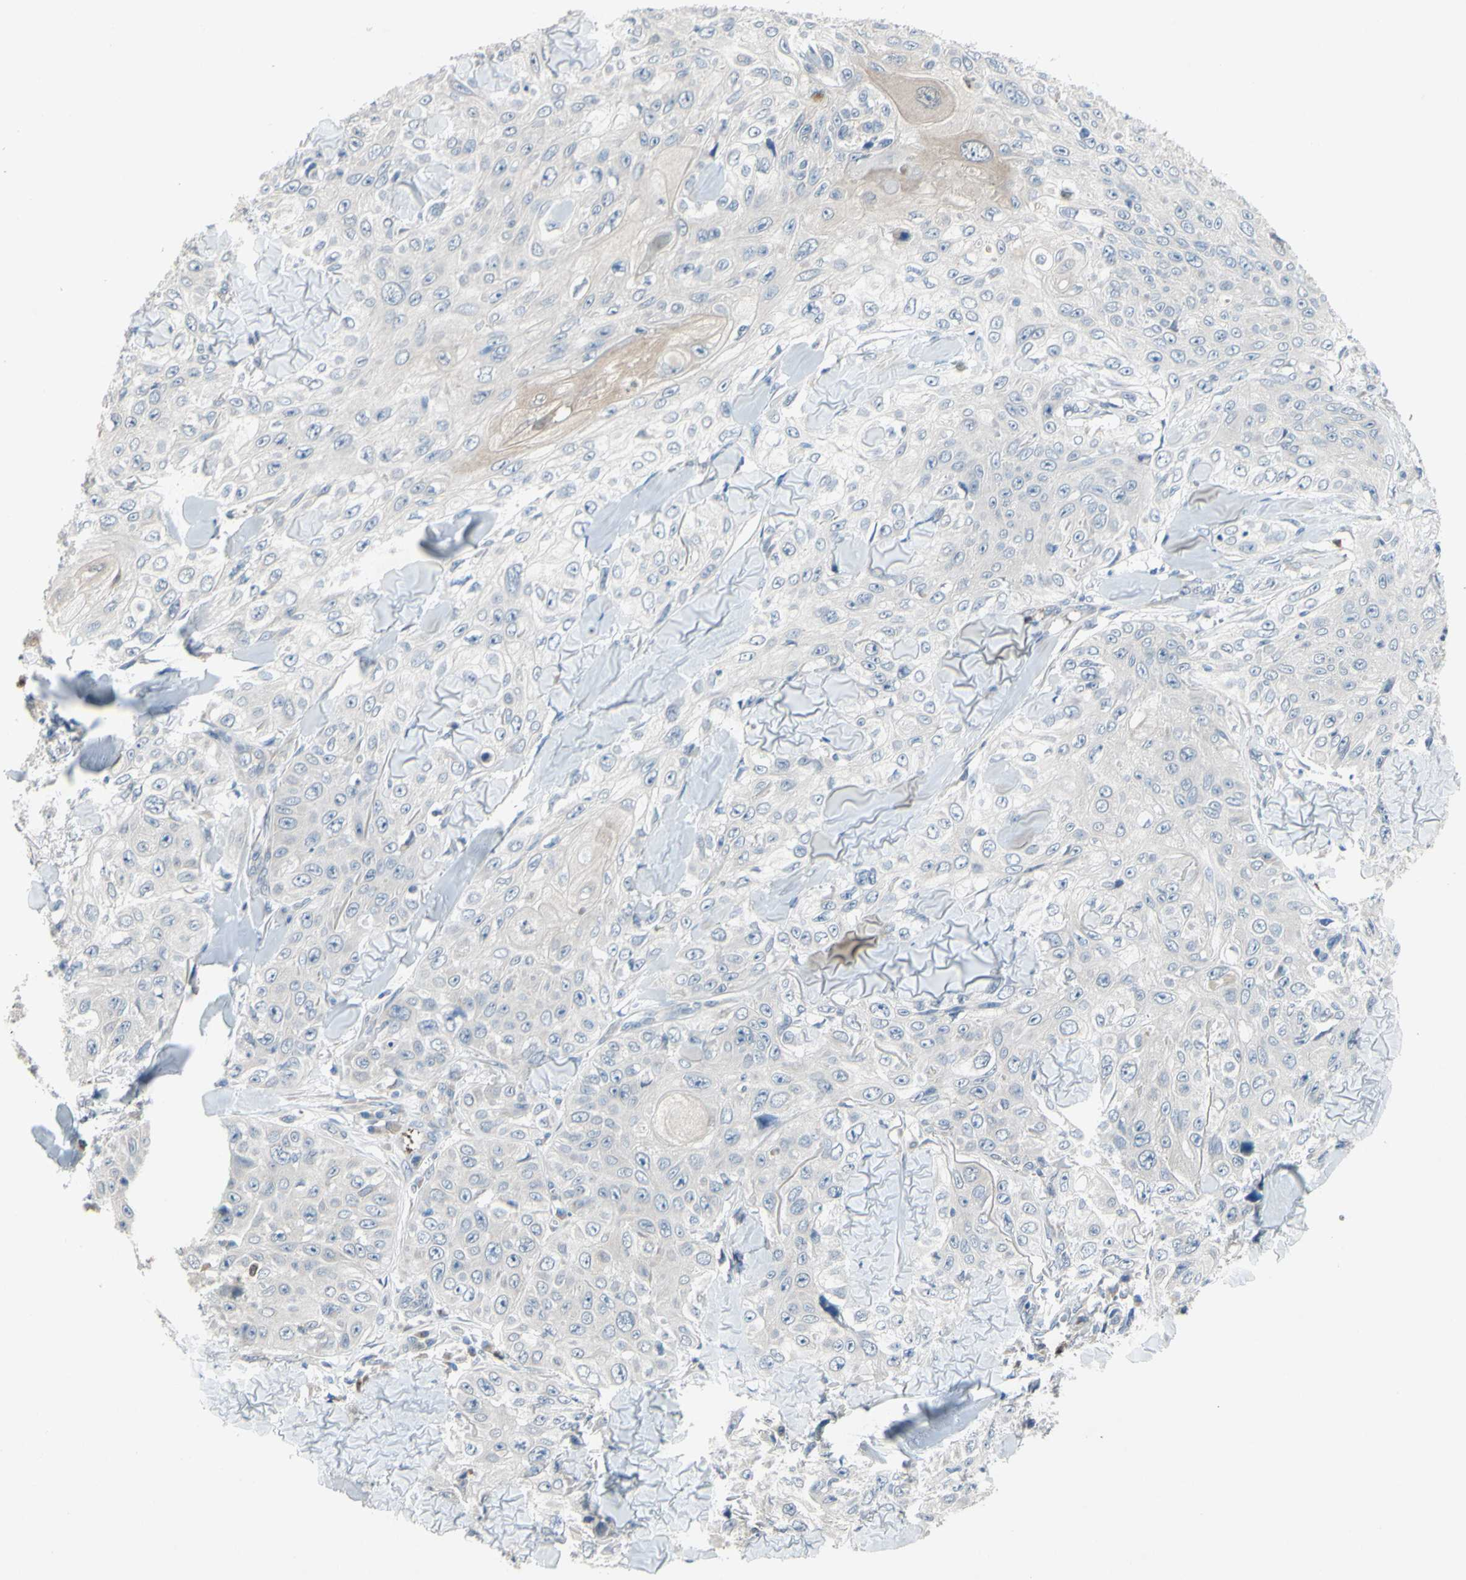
{"staining": {"intensity": "weak", "quantity": "<25%", "location": "cytoplasmic/membranous"}, "tissue": "skin cancer", "cell_type": "Tumor cells", "image_type": "cancer", "snomed": [{"axis": "morphology", "description": "Squamous cell carcinoma, NOS"}, {"axis": "topography", "description": "Skin"}], "caption": "Tumor cells are negative for brown protein staining in skin squamous cell carcinoma.", "gene": "GRAMD2B", "patient": {"sex": "male", "age": 86}}